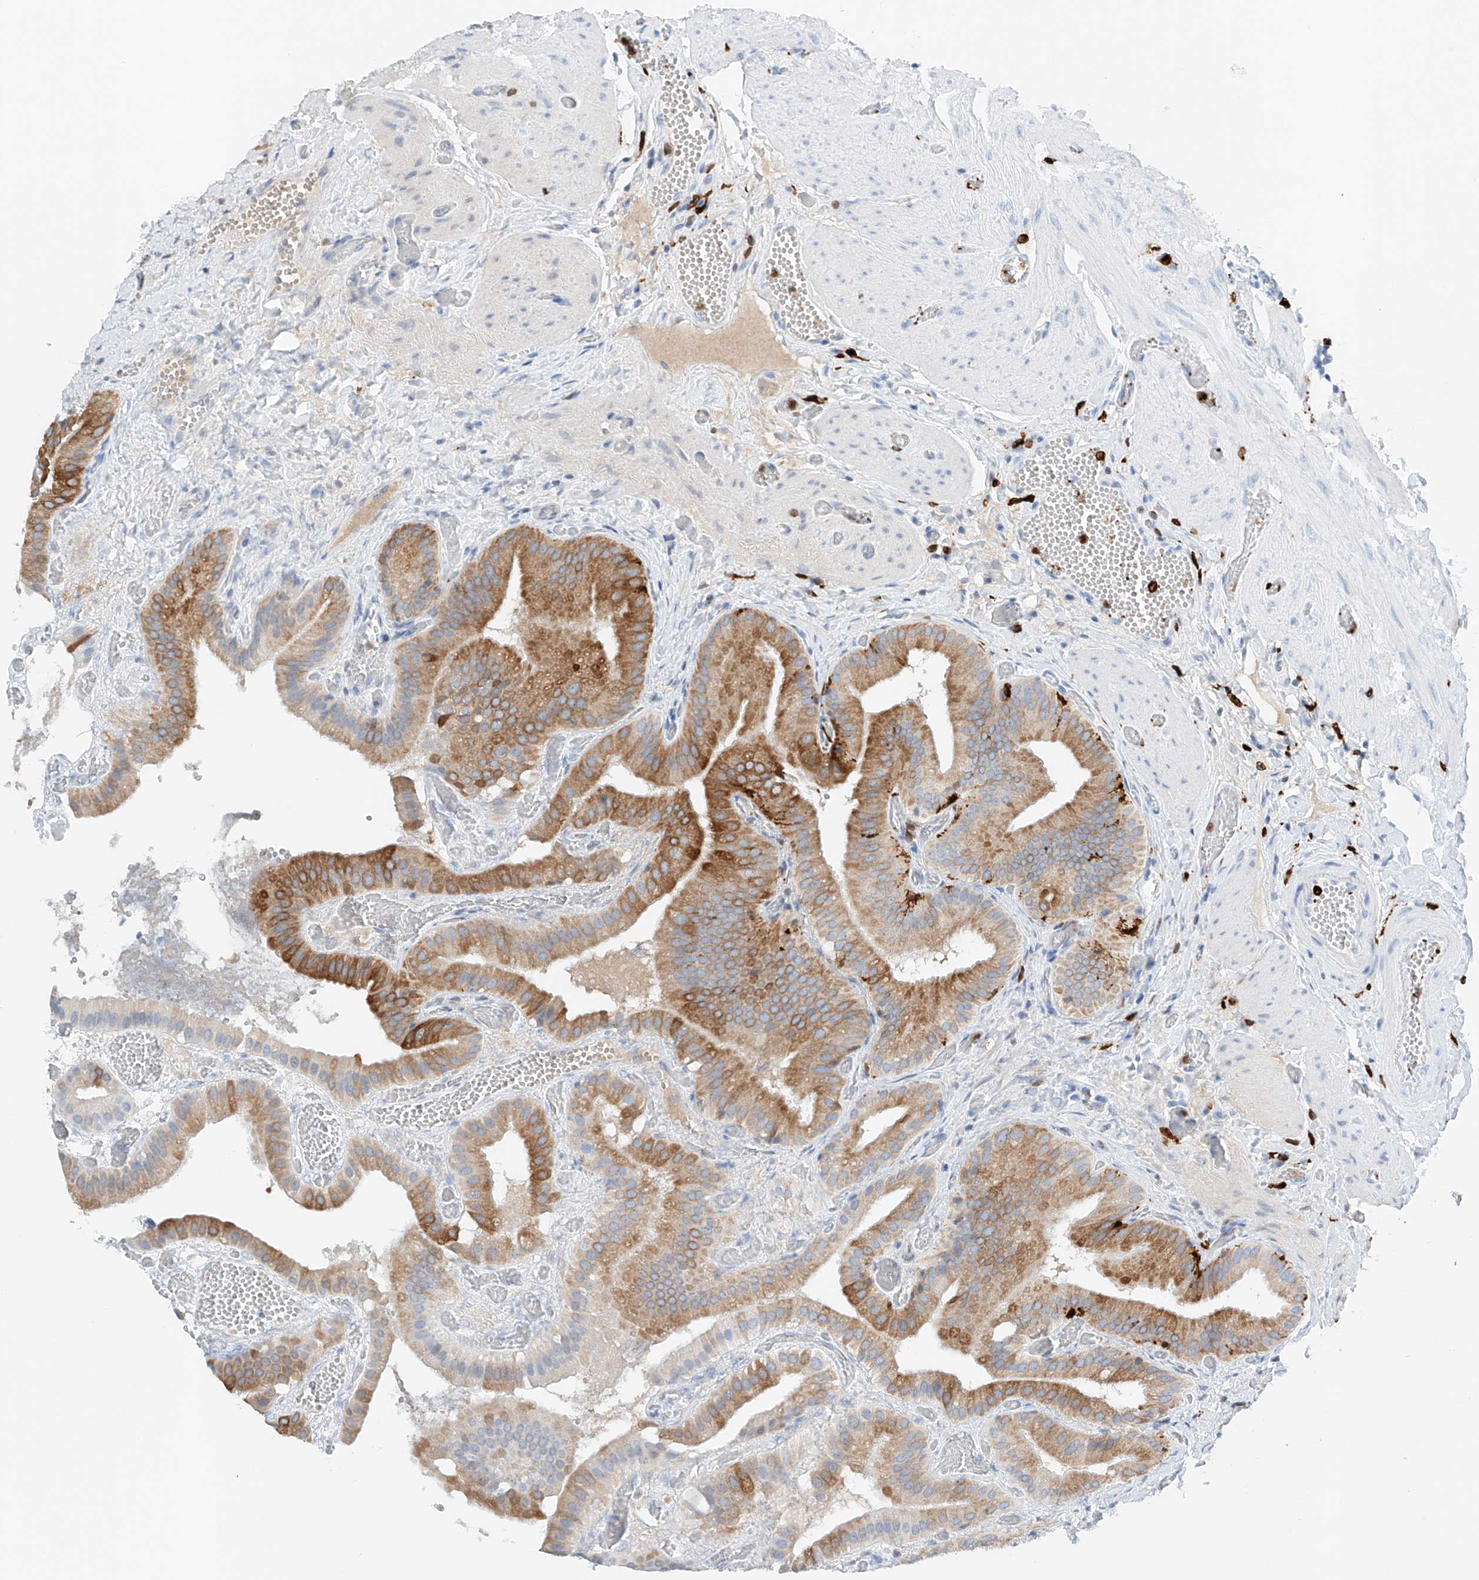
{"staining": {"intensity": "moderate", "quantity": "25%-75%", "location": "cytoplasmic/membranous"}, "tissue": "gallbladder", "cell_type": "Glandular cells", "image_type": "normal", "snomed": [{"axis": "morphology", "description": "Normal tissue, NOS"}, {"axis": "topography", "description": "Gallbladder"}], "caption": "Immunohistochemistry (IHC) photomicrograph of normal human gallbladder stained for a protein (brown), which shows medium levels of moderate cytoplasmic/membranous staining in approximately 25%-75% of glandular cells.", "gene": "TBXAS1", "patient": {"sex": "female", "age": 64}}